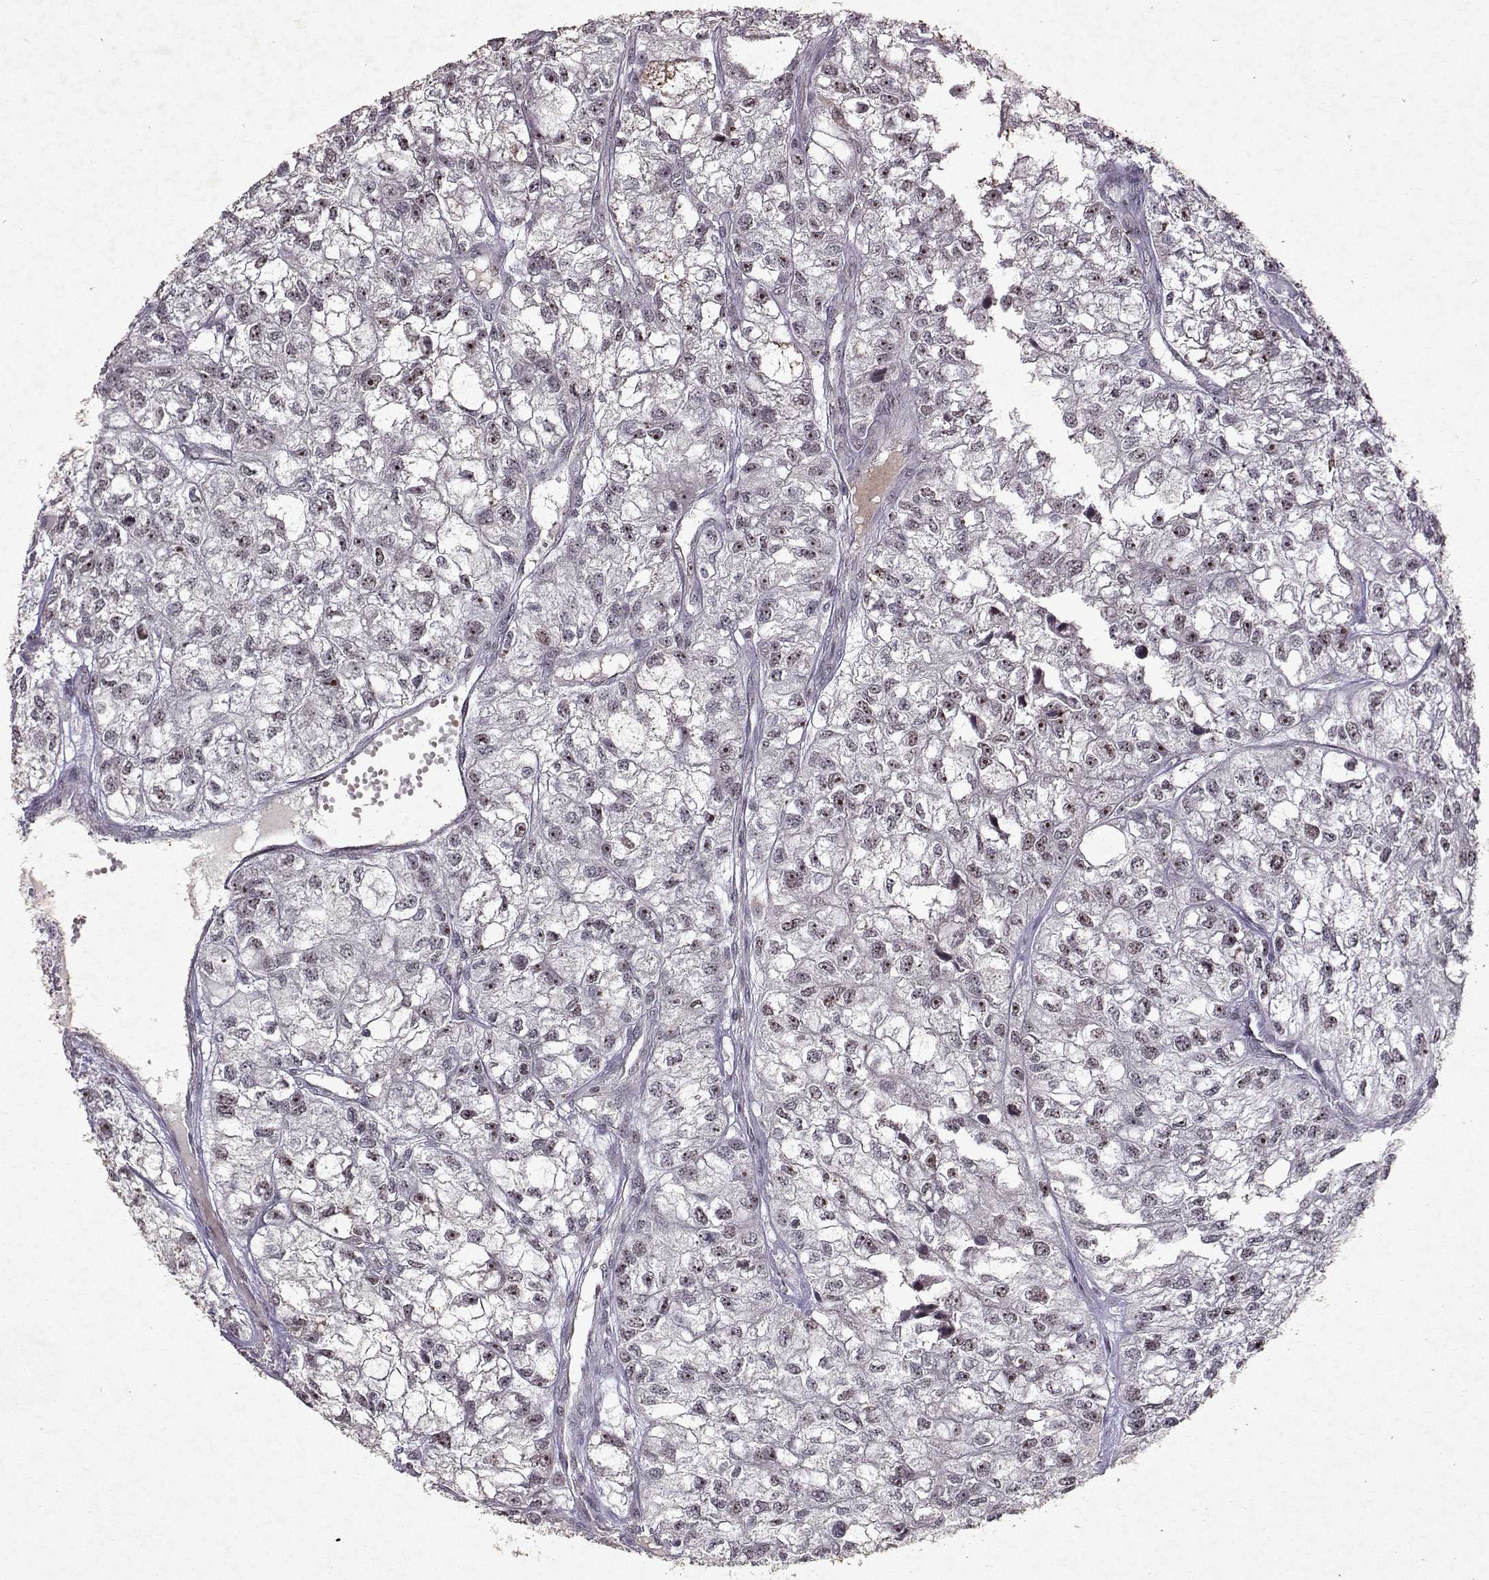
{"staining": {"intensity": "moderate", "quantity": "<25%", "location": "nuclear"}, "tissue": "renal cancer", "cell_type": "Tumor cells", "image_type": "cancer", "snomed": [{"axis": "morphology", "description": "Adenocarcinoma, NOS"}, {"axis": "topography", "description": "Kidney"}], "caption": "DAB (3,3'-diaminobenzidine) immunohistochemical staining of human adenocarcinoma (renal) displays moderate nuclear protein expression in about <25% of tumor cells.", "gene": "DDX56", "patient": {"sex": "male", "age": 56}}